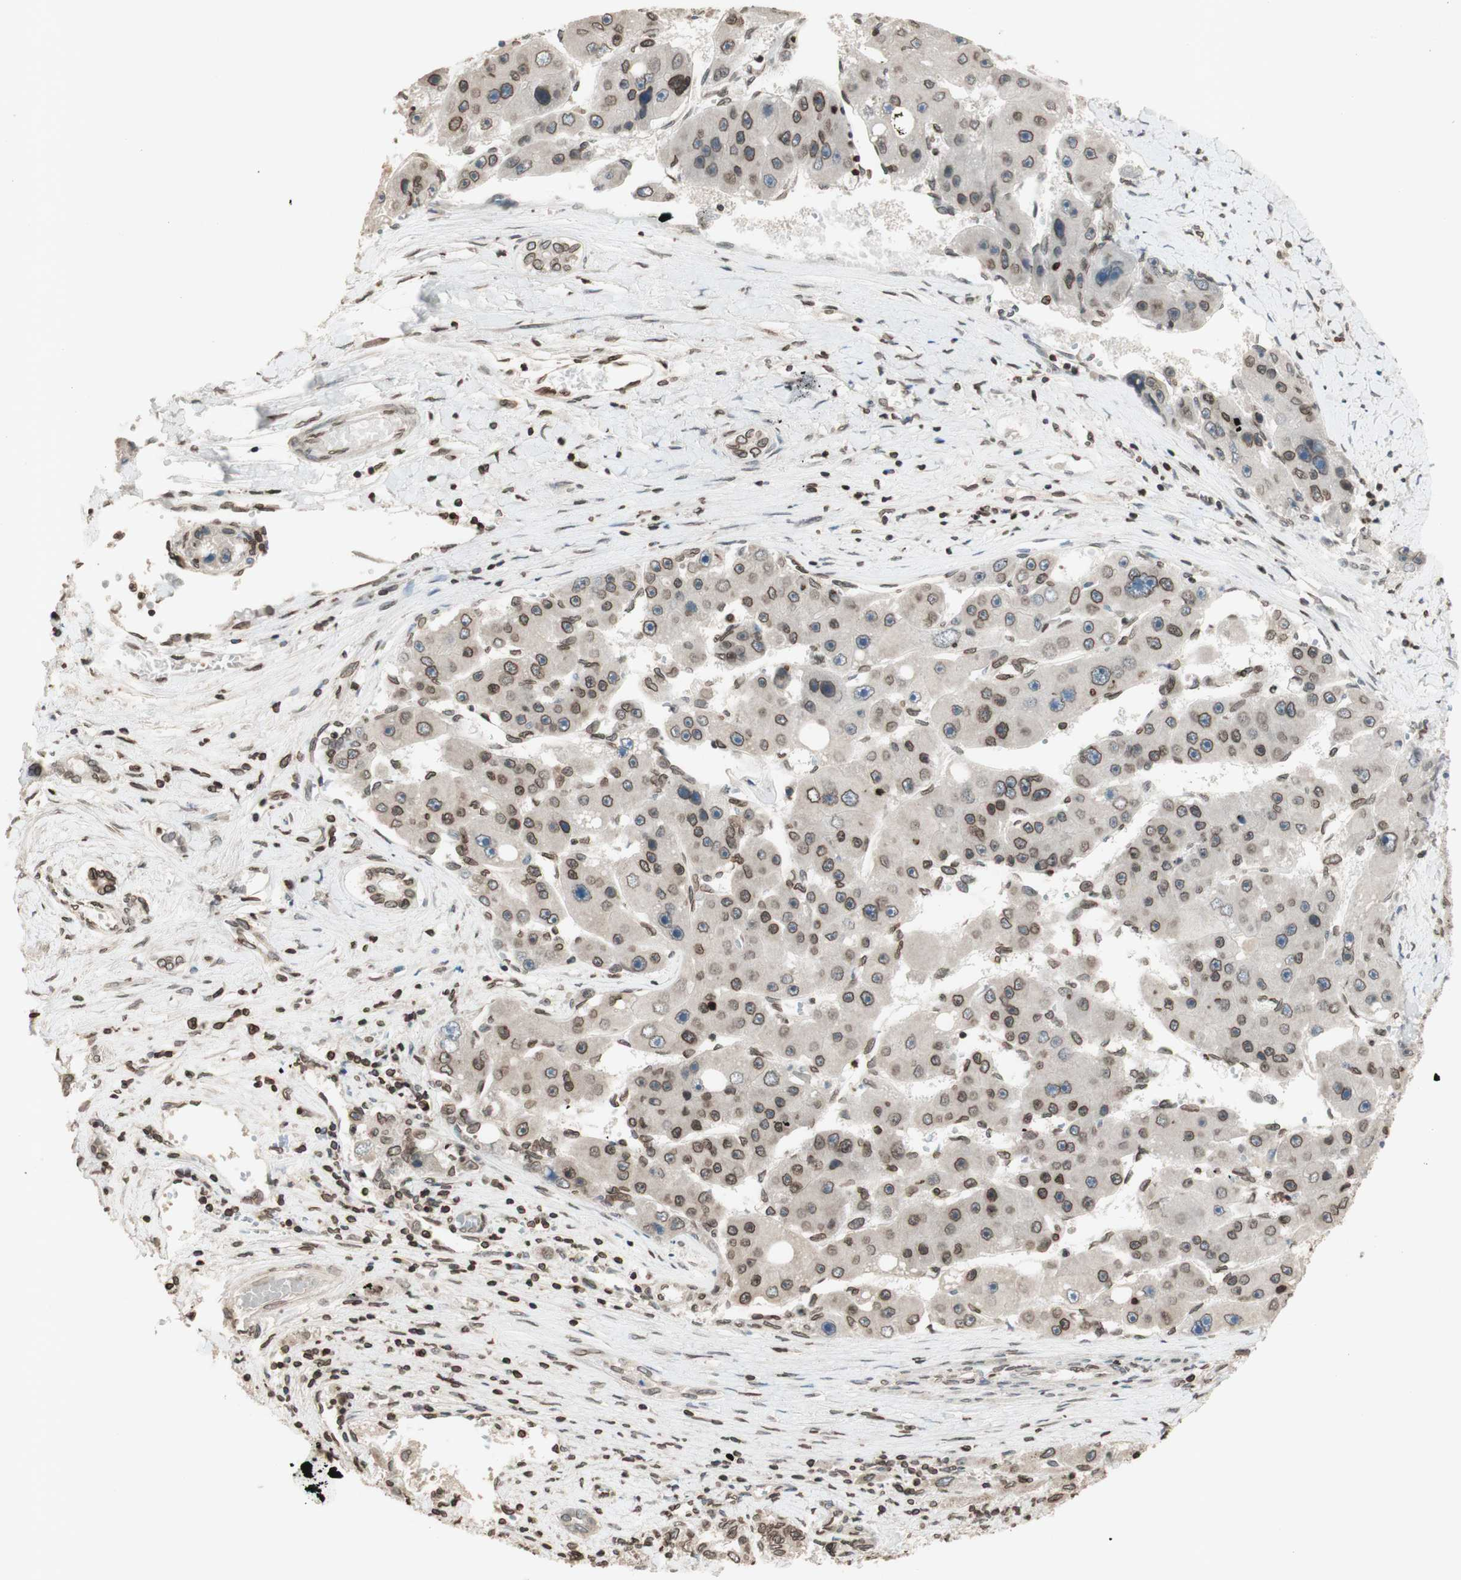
{"staining": {"intensity": "moderate", "quantity": "25%-75%", "location": "cytoplasmic/membranous,nuclear"}, "tissue": "liver cancer", "cell_type": "Tumor cells", "image_type": "cancer", "snomed": [{"axis": "morphology", "description": "Carcinoma, Hepatocellular, NOS"}, {"axis": "topography", "description": "Liver"}], "caption": "Tumor cells demonstrate moderate cytoplasmic/membranous and nuclear positivity in about 25%-75% of cells in liver cancer.", "gene": "TMPO", "patient": {"sex": "female", "age": 61}}